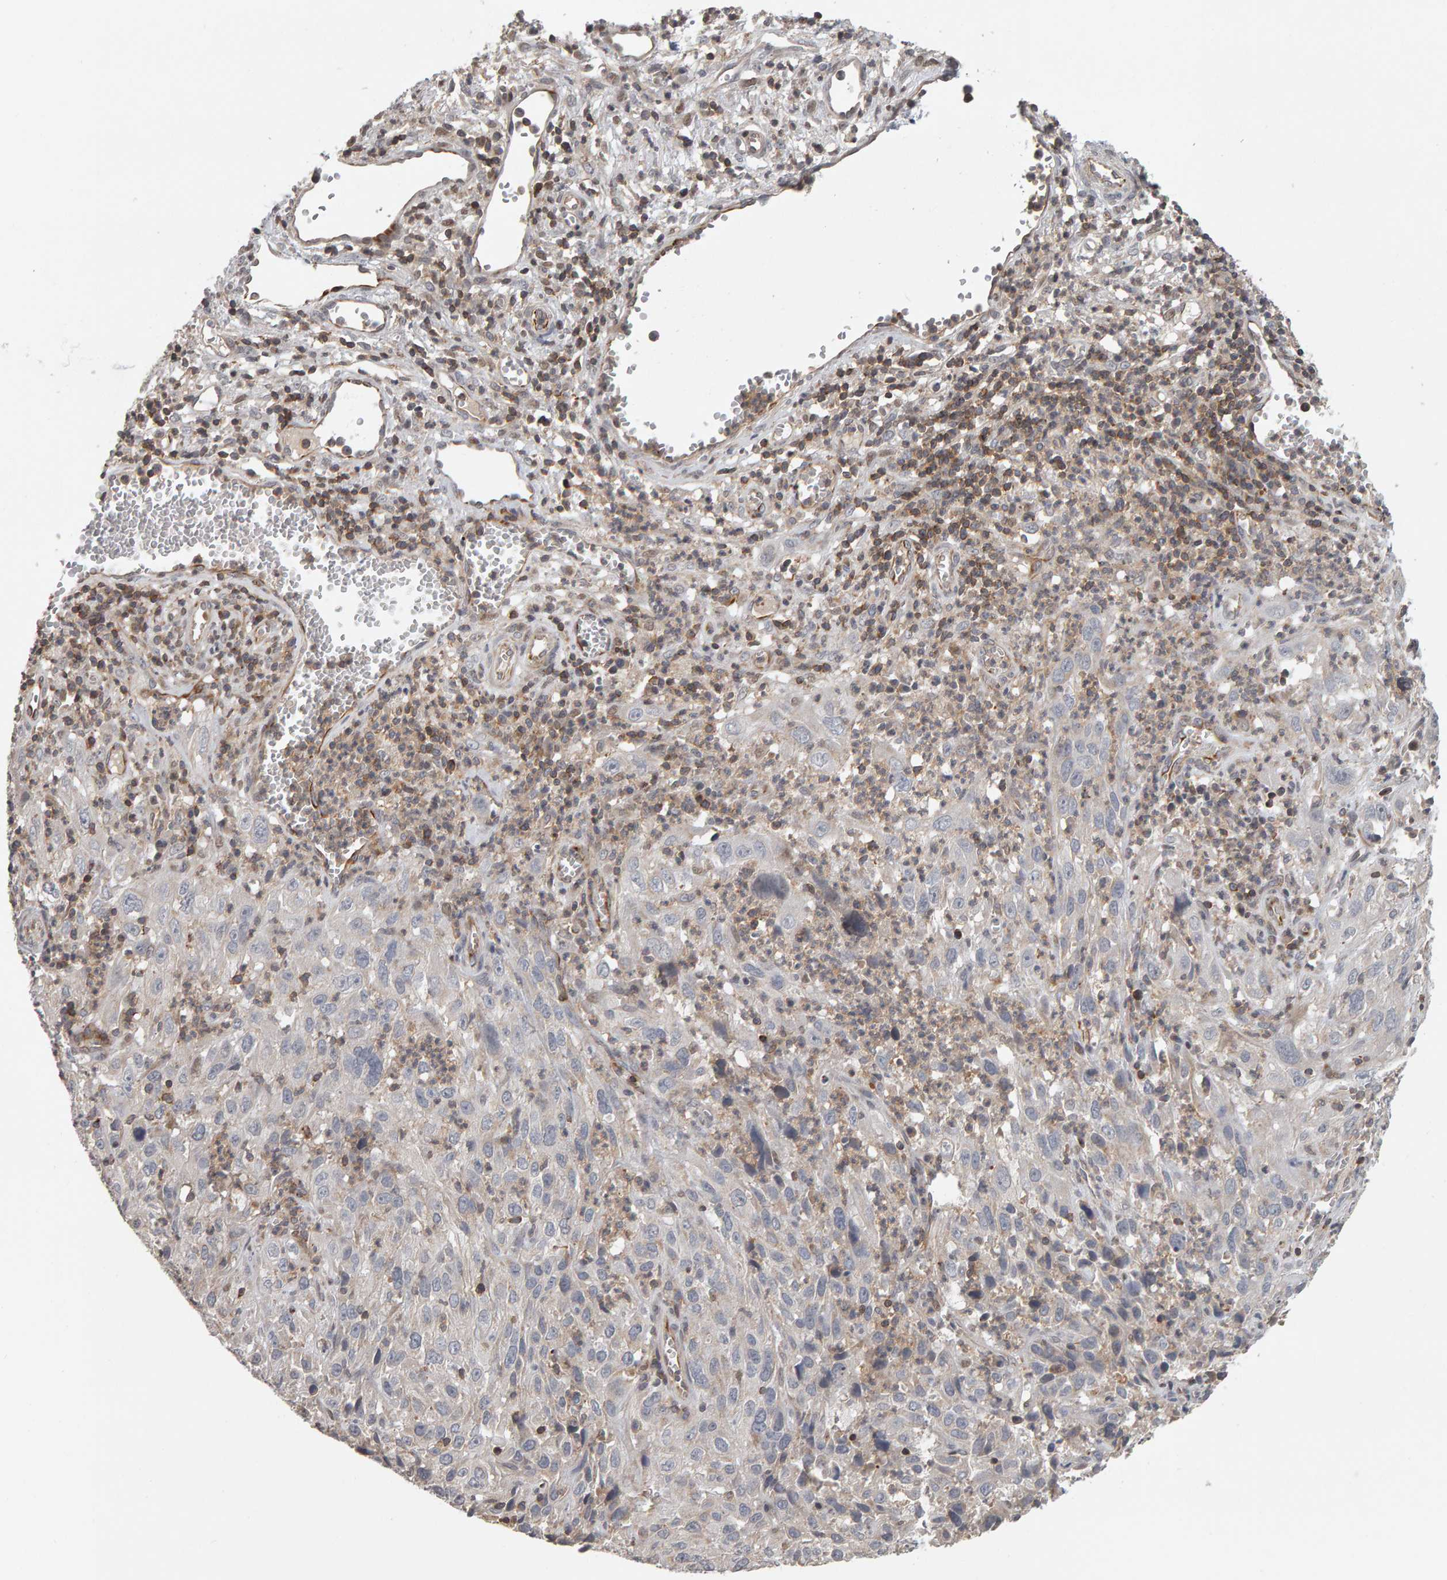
{"staining": {"intensity": "negative", "quantity": "none", "location": "none"}, "tissue": "cervical cancer", "cell_type": "Tumor cells", "image_type": "cancer", "snomed": [{"axis": "morphology", "description": "Squamous cell carcinoma, NOS"}, {"axis": "topography", "description": "Cervix"}], "caption": "High magnification brightfield microscopy of cervical squamous cell carcinoma stained with DAB (brown) and counterstained with hematoxylin (blue): tumor cells show no significant staining.", "gene": "TEFM", "patient": {"sex": "female", "age": 32}}